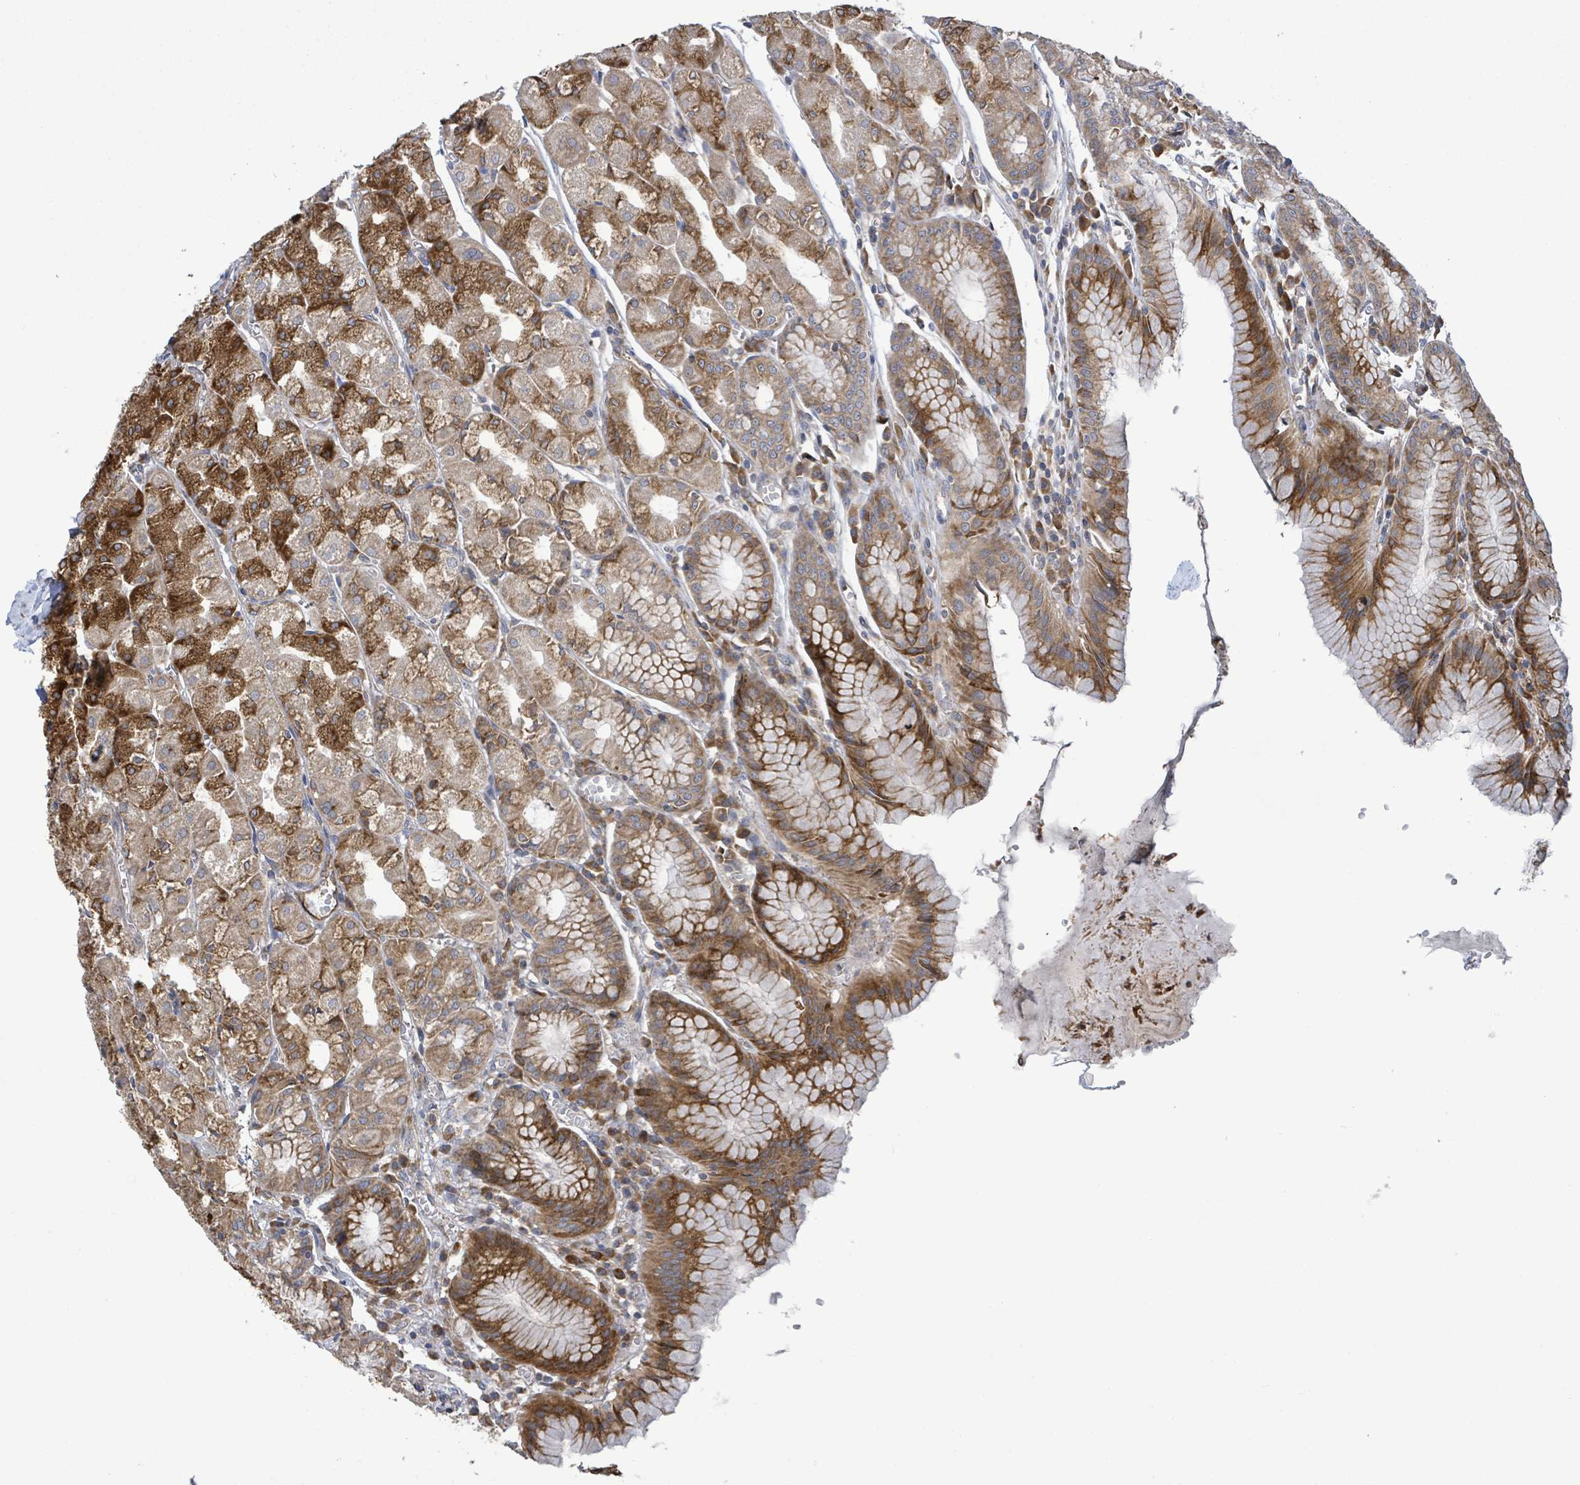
{"staining": {"intensity": "strong", "quantity": "25%-75%", "location": "cytoplasmic/membranous"}, "tissue": "stomach", "cell_type": "Glandular cells", "image_type": "normal", "snomed": [{"axis": "morphology", "description": "Normal tissue, NOS"}, {"axis": "topography", "description": "Stomach"}], "caption": "Stomach stained for a protein (brown) shows strong cytoplasmic/membranous positive staining in about 25%-75% of glandular cells.", "gene": "NOMO1", "patient": {"sex": "male", "age": 55}}